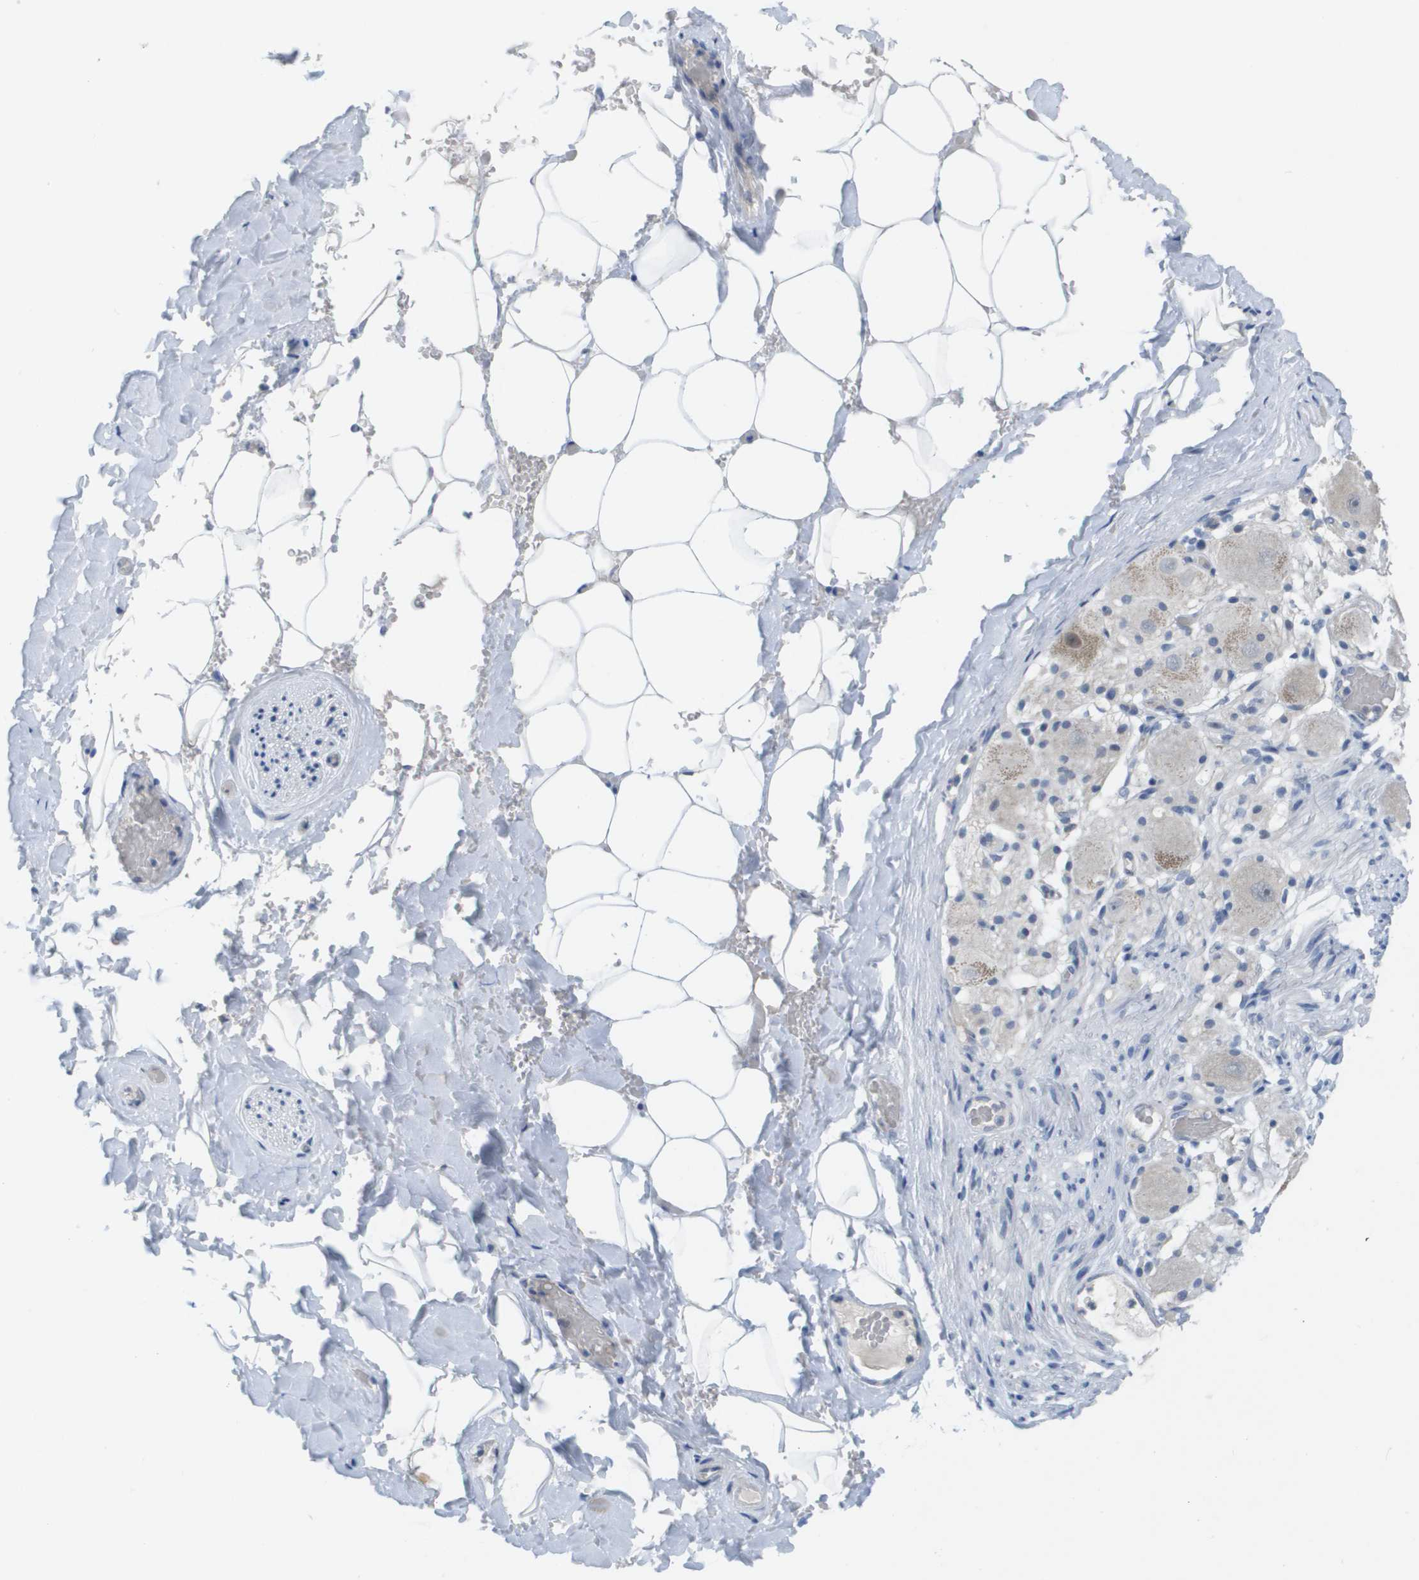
{"staining": {"intensity": "negative", "quantity": "none", "location": "none"}, "tissue": "adipose tissue", "cell_type": "Adipocytes", "image_type": "normal", "snomed": [{"axis": "morphology", "description": "Normal tissue, NOS"}, {"axis": "topography", "description": "Peripheral nerve tissue"}], "caption": "This is an immunohistochemistry (IHC) micrograph of unremarkable adipose tissue. There is no staining in adipocytes.", "gene": "PDE4A", "patient": {"sex": "male", "age": 70}}